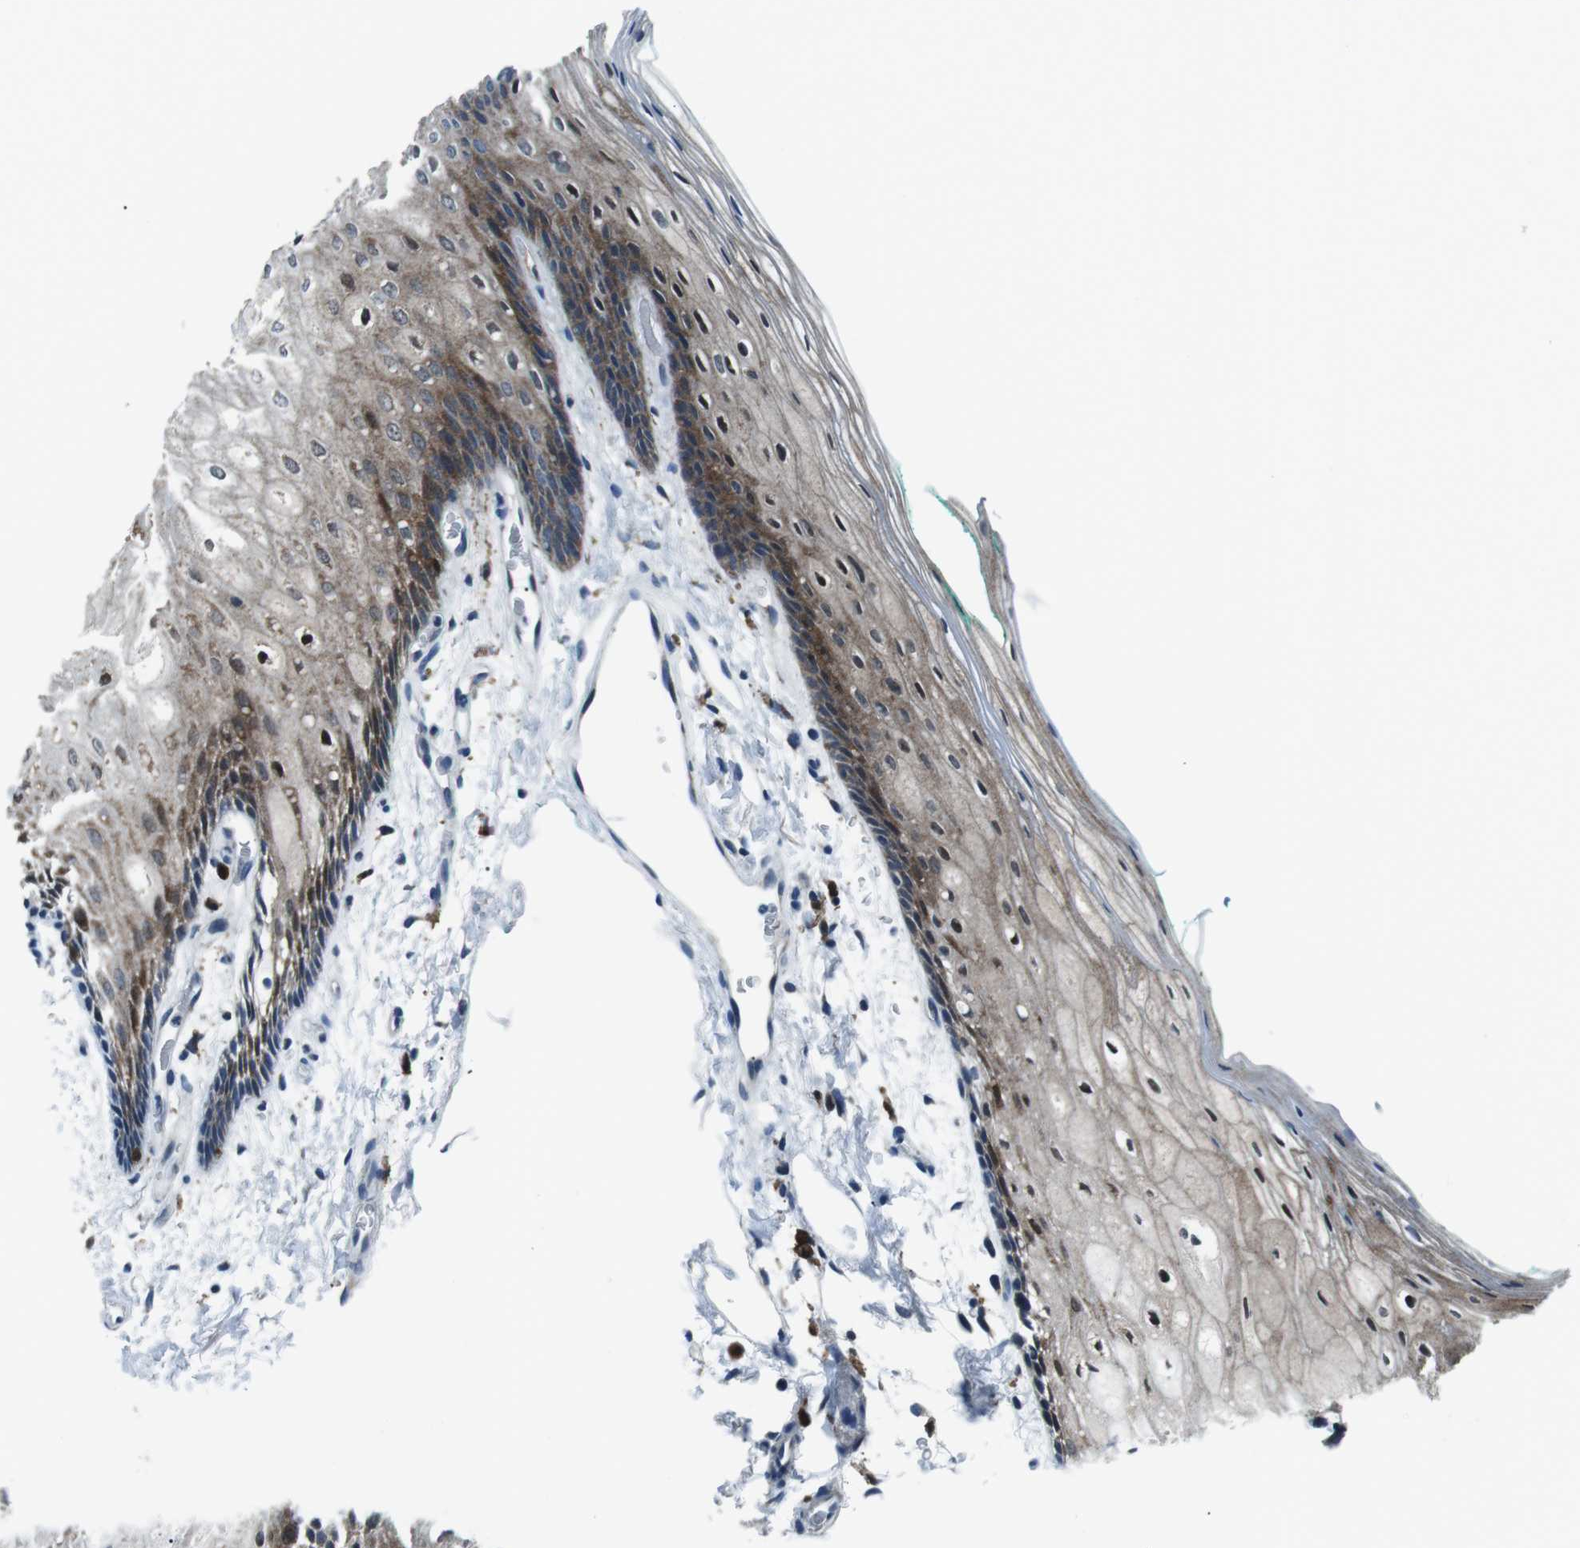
{"staining": {"intensity": "strong", "quantity": ">75%", "location": "cytoplasmic/membranous,nuclear"}, "tissue": "oral mucosa", "cell_type": "Squamous epithelial cells", "image_type": "normal", "snomed": [{"axis": "morphology", "description": "Normal tissue, NOS"}, {"axis": "topography", "description": "Skeletal muscle"}, {"axis": "topography", "description": "Oral tissue"}, {"axis": "topography", "description": "Peripheral nerve tissue"}], "caption": "Immunohistochemistry (IHC) of normal oral mucosa demonstrates high levels of strong cytoplasmic/membranous,nuclear positivity in approximately >75% of squamous epithelial cells.", "gene": "BLNK", "patient": {"sex": "female", "age": 84}}